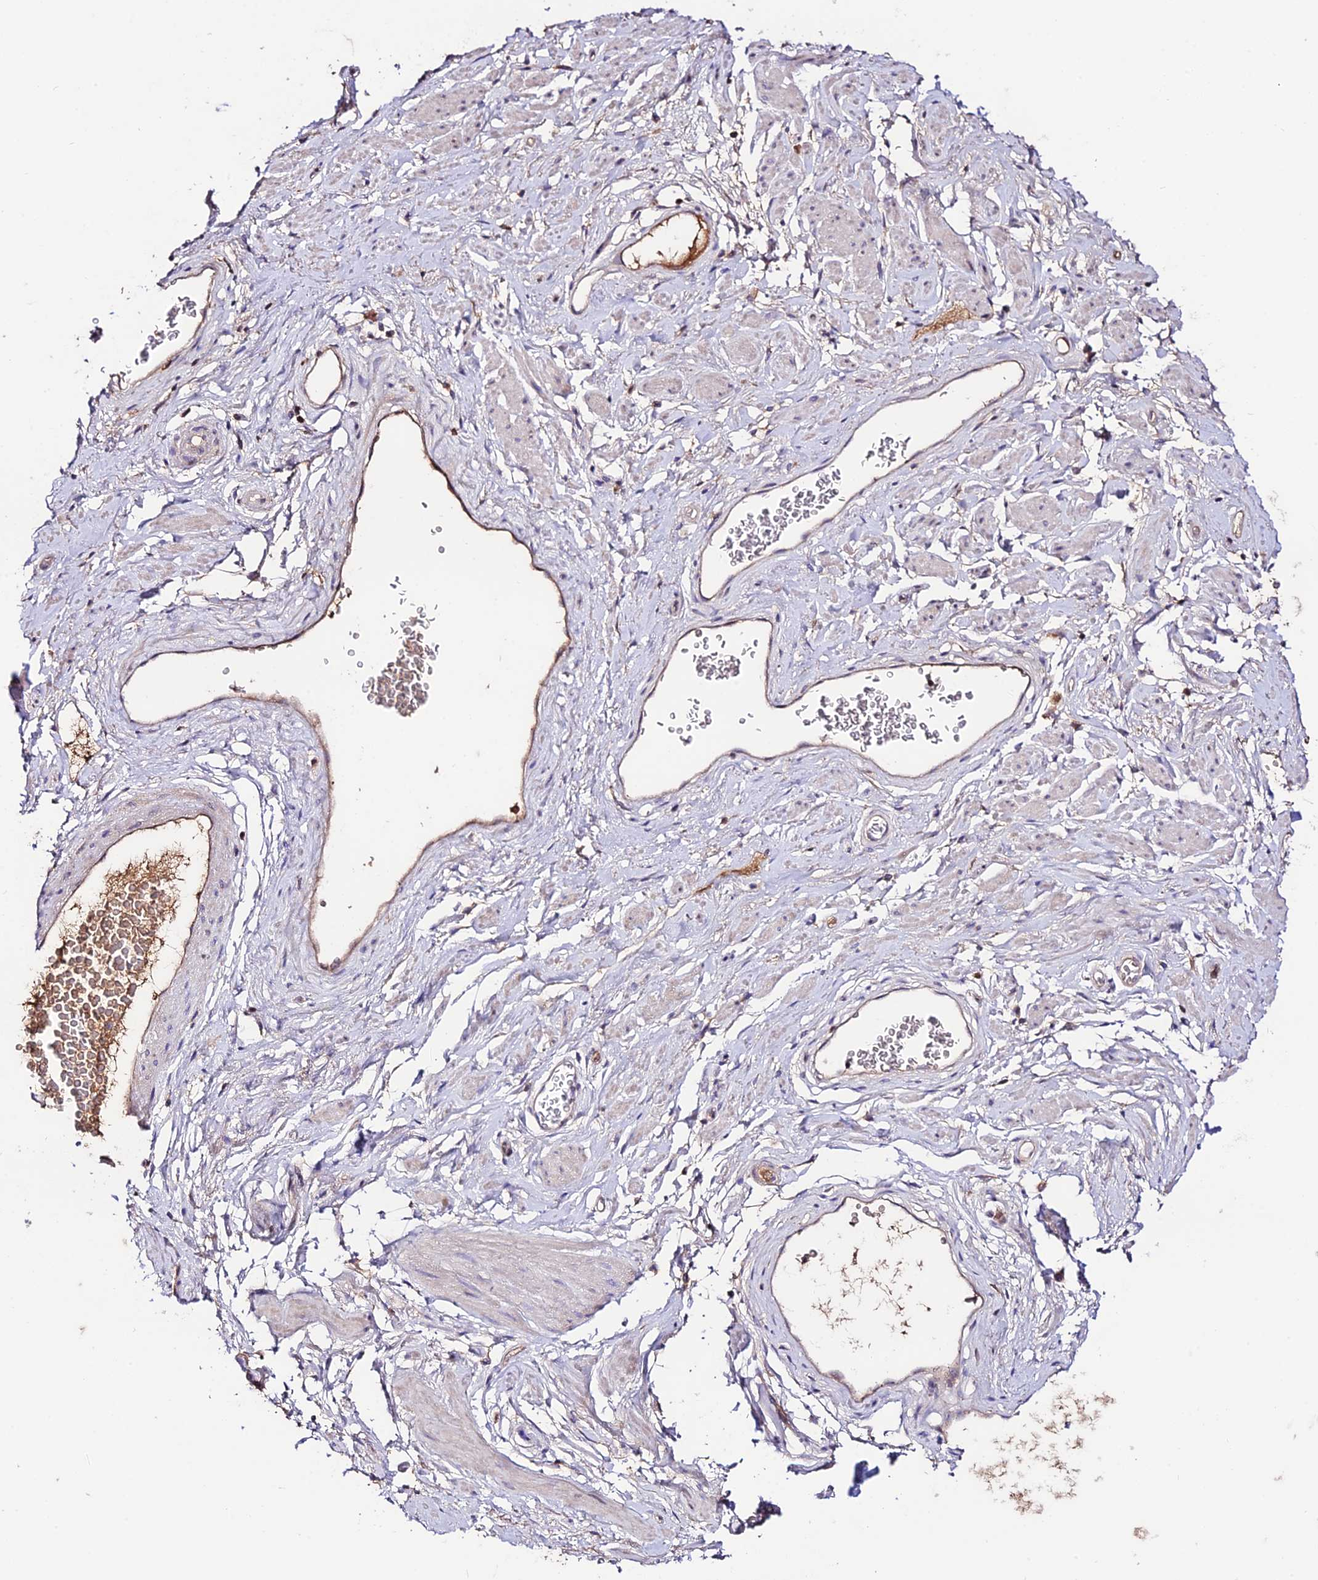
{"staining": {"intensity": "weak", "quantity": "25%-75%", "location": "cytoplasmic/membranous"}, "tissue": "adipose tissue", "cell_type": "Adipocytes", "image_type": "normal", "snomed": [{"axis": "morphology", "description": "Normal tissue, NOS"}, {"axis": "morphology", "description": "Adenocarcinoma, NOS"}, {"axis": "topography", "description": "Rectum"}, {"axis": "topography", "description": "Vagina"}, {"axis": "topography", "description": "Peripheral nerve tissue"}], "caption": "Weak cytoplasmic/membranous protein staining is present in about 25%-75% of adipocytes in adipose tissue. (IHC, brightfield microscopy, high magnification).", "gene": "NLRP9", "patient": {"sex": "female", "age": 71}}